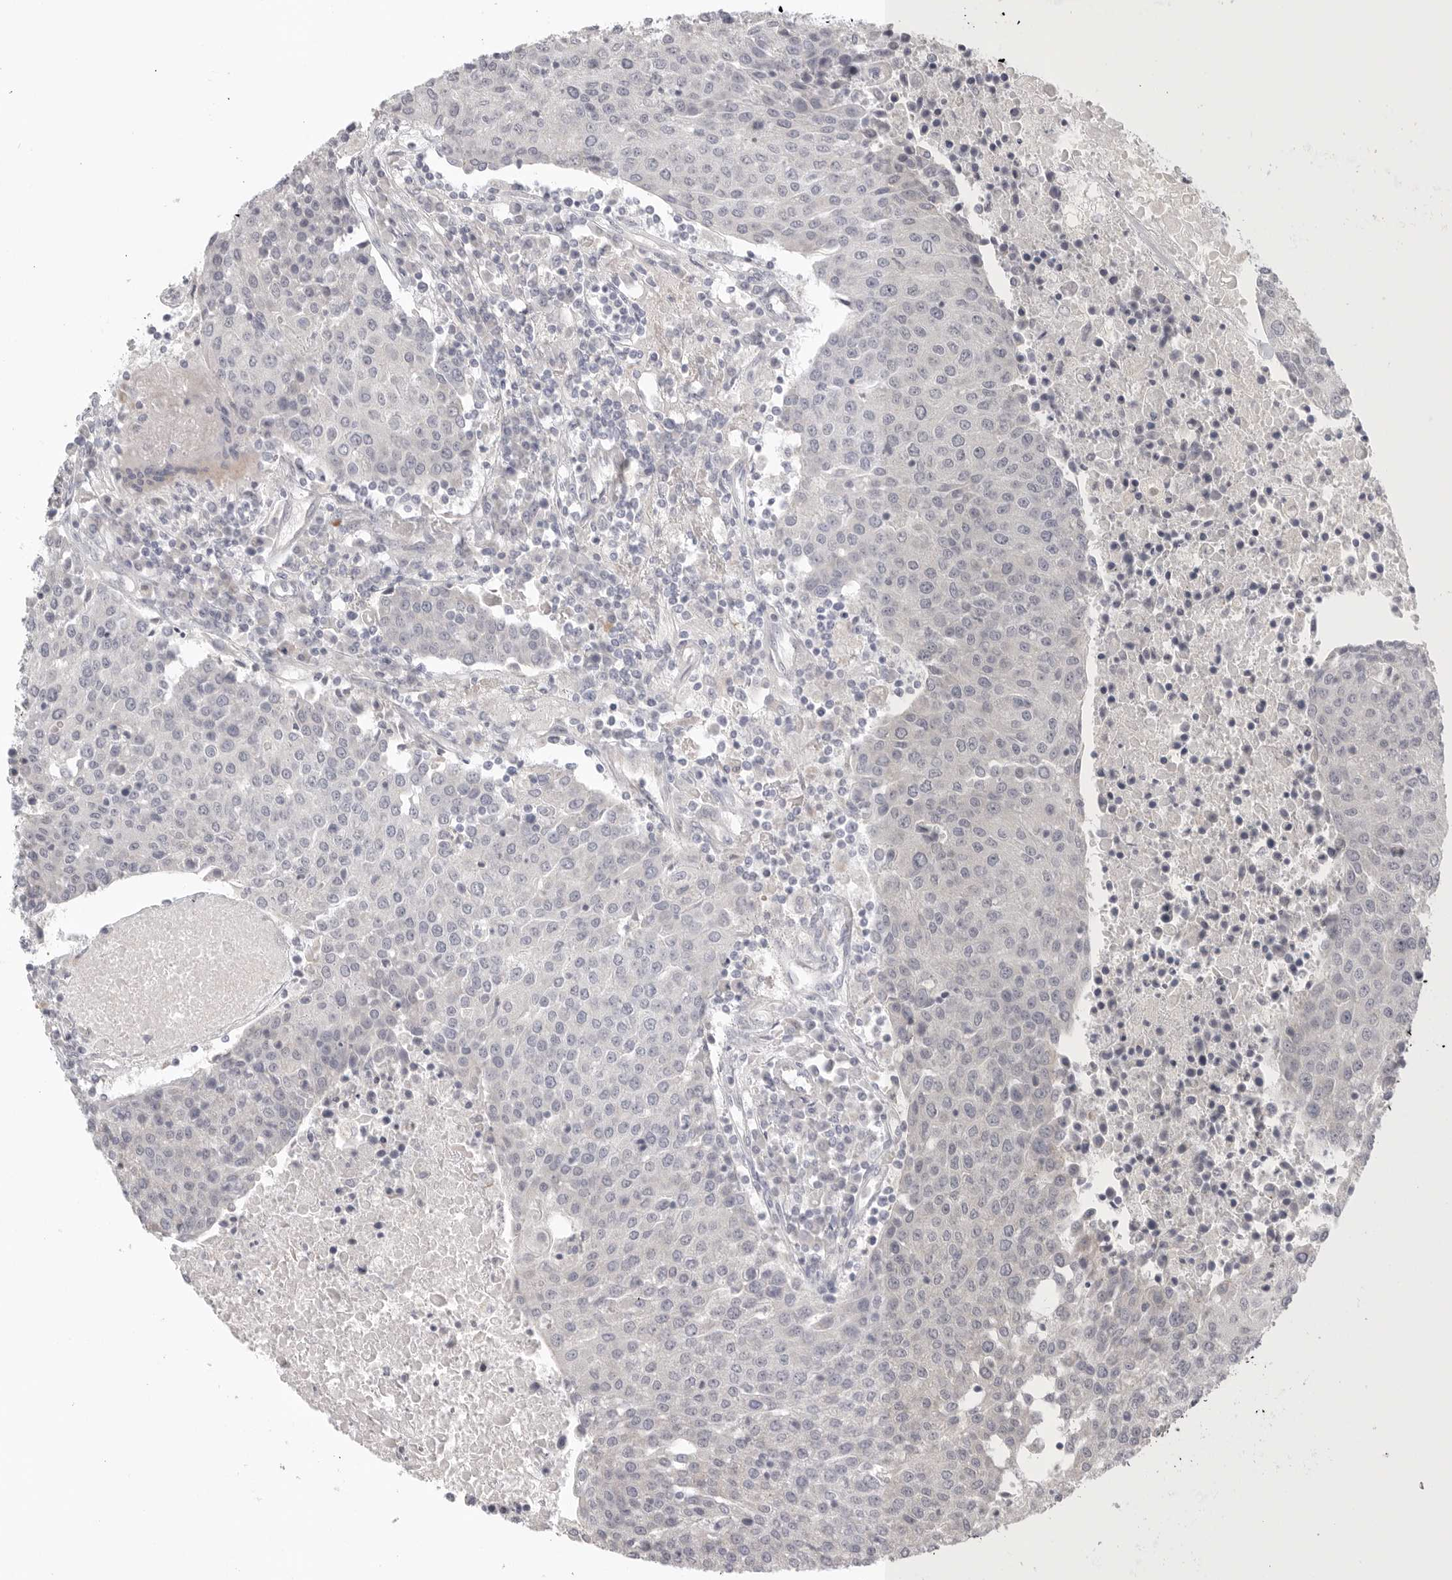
{"staining": {"intensity": "negative", "quantity": "none", "location": "none"}, "tissue": "urothelial cancer", "cell_type": "Tumor cells", "image_type": "cancer", "snomed": [{"axis": "morphology", "description": "Urothelial carcinoma, High grade"}, {"axis": "topography", "description": "Urinary bladder"}], "caption": "This is an immunohistochemistry (IHC) image of urothelial carcinoma (high-grade). There is no staining in tumor cells.", "gene": "STAB2", "patient": {"sex": "female", "age": 85}}